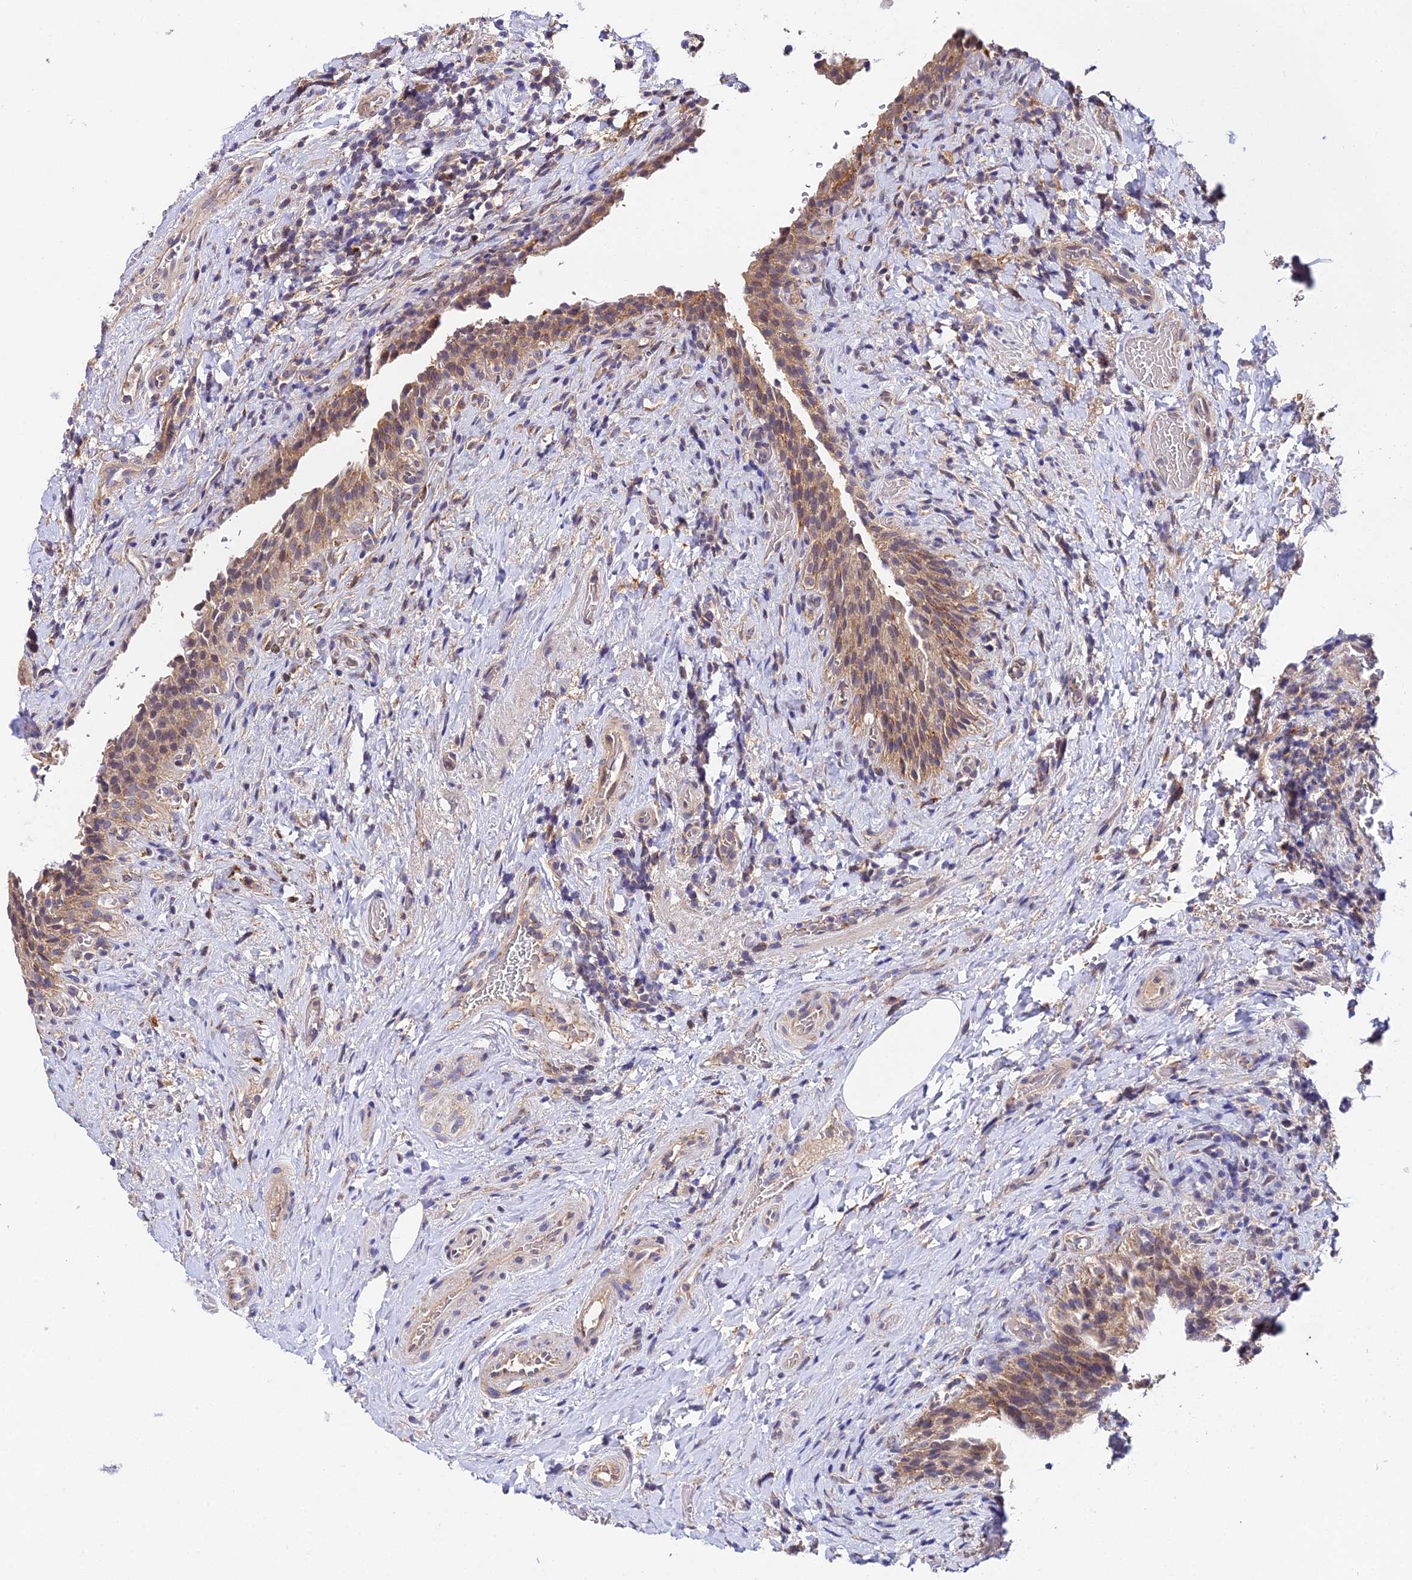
{"staining": {"intensity": "moderate", "quantity": ">75%", "location": "cytoplasmic/membranous"}, "tissue": "urinary bladder", "cell_type": "Urothelial cells", "image_type": "normal", "snomed": [{"axis": "morphology", "description": "Normal tissue, NOS"}, {"axis": "morphology", "description": "Inflammation, NOS"}, {"axis": "topography", "description": "Urinary bladder"}], "caption": "Urothelial cells demonstrate moderate cytoplasmic/membranous positivity in about >75% of cells in unremarkable urinary bladder.", "gene": "ZBED8", "patient": {"sex": "male", "age": 64}}